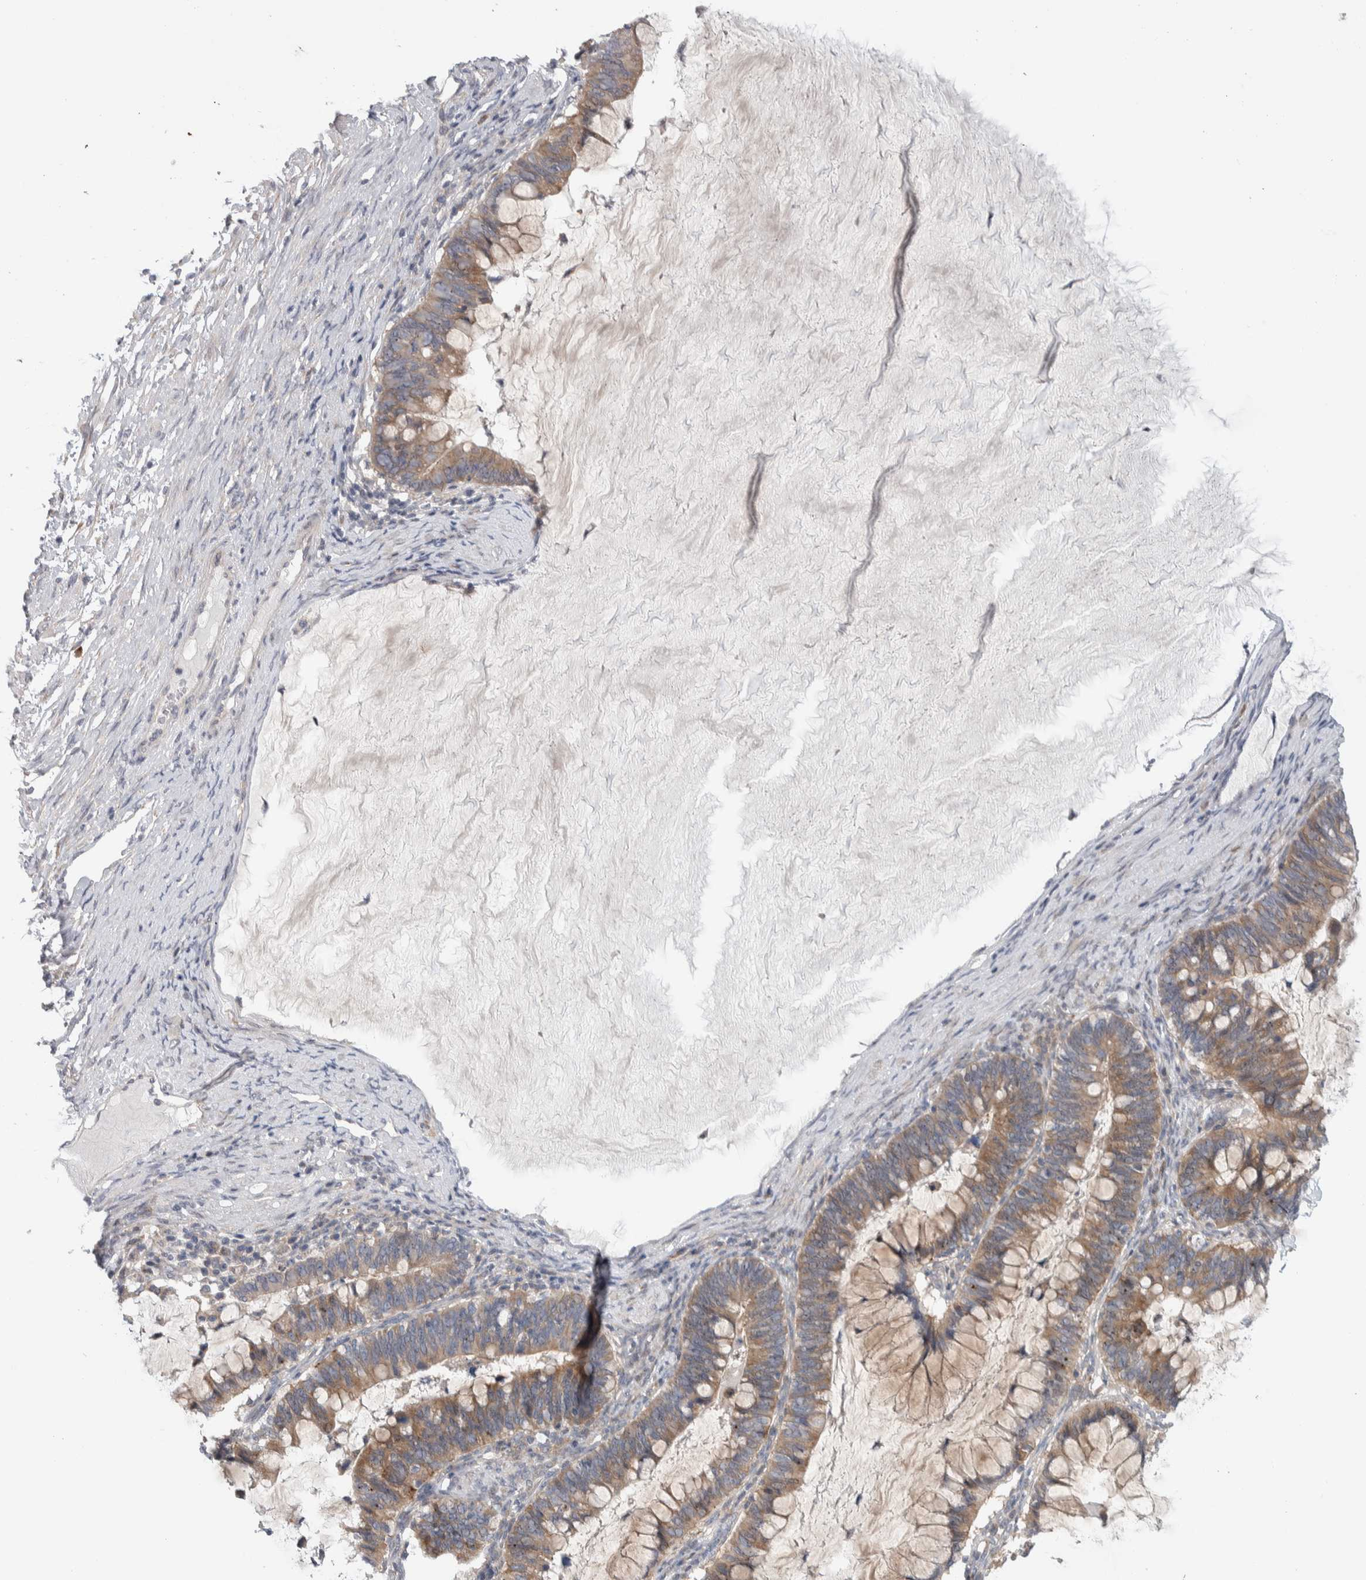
{"staining": {"intensity": "moderate", "quantity": ">75%", "location": "cytoplasmic/membranous"}, "tissue": "ovarian cancer", "cell_type": "Tumor cells", "image_type": "cancer", "snomed": [{"axis": "morphology", "description": "Cystadenocarcinoma, mucinous, NOS"}, {"axis": "topography", "description": "Ovary"}], "caption": "Moderate cytoplasmic/membranous positivity for a protein is identified in about >75% of tumor cells of mucinous cystadenocarcinoma (ovarian) using immunohistochemistry (IHC).", "gene": "IBTK", "patient": {"sex": "female", "age": 61}}